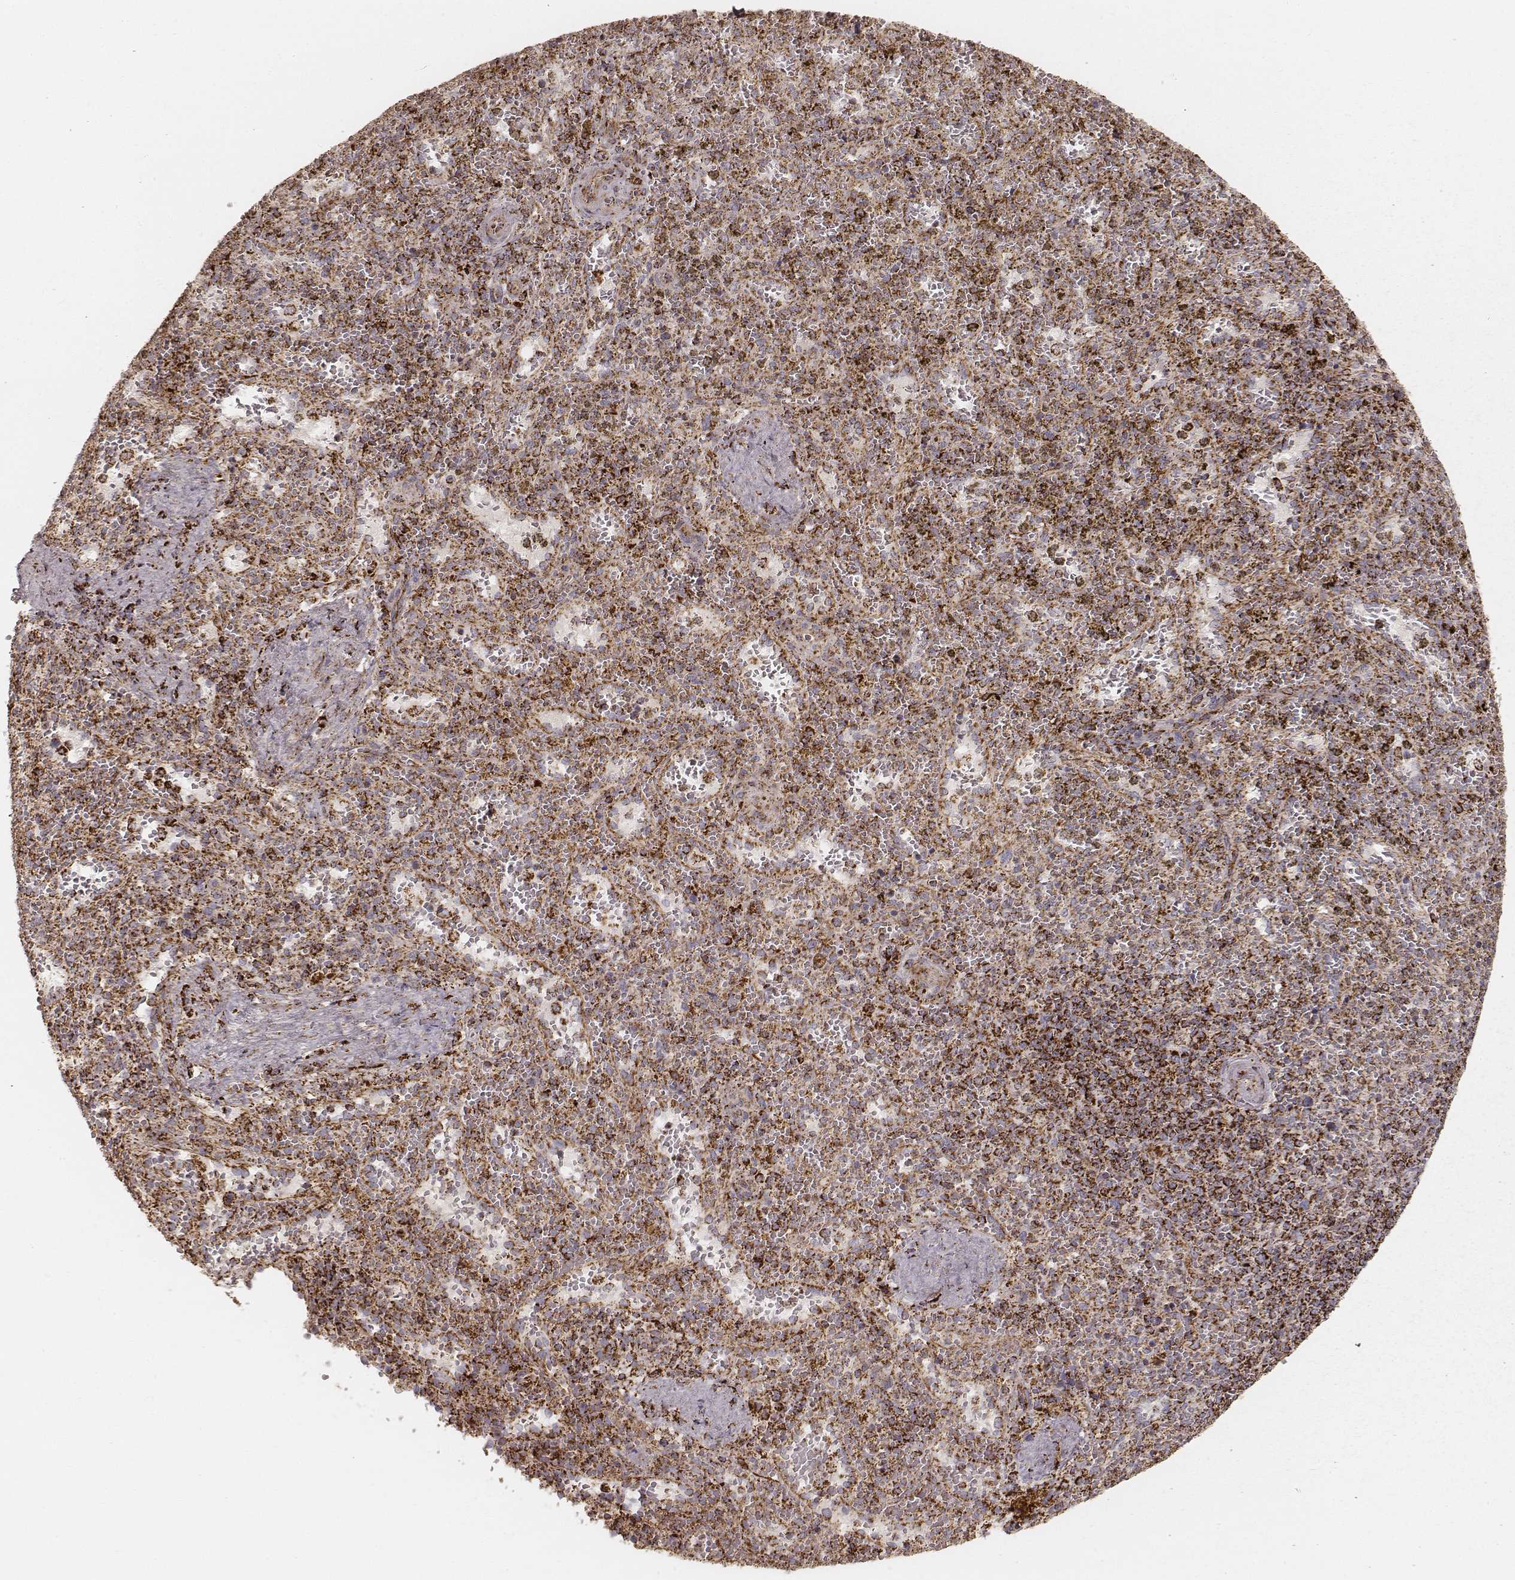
{"staining": {"intensity": "strong", "quantity": ">75%", "location": "cytoplasmic/membranous"}, "tissue": "spleen", "cell_type": "Cells in red pulp", "image_type": "normal", "snomed": [{"axis": "morphology", "description": "Normal tissue, NOS"}, {"axis": "topography", "description": "Spleen"}], "caption": "High-magnification brightfield microscopy of normal spleen stained with DAB (3,3'-diaminobenzidine) (brown) and counterstained with hematoxylin (blue). cells in red pulp exhibit strong cytoplasmic/membranous positivity is identified in about>75% of cells.", "gene": "CS", "patient": {"sex": "female", "age": 50}}